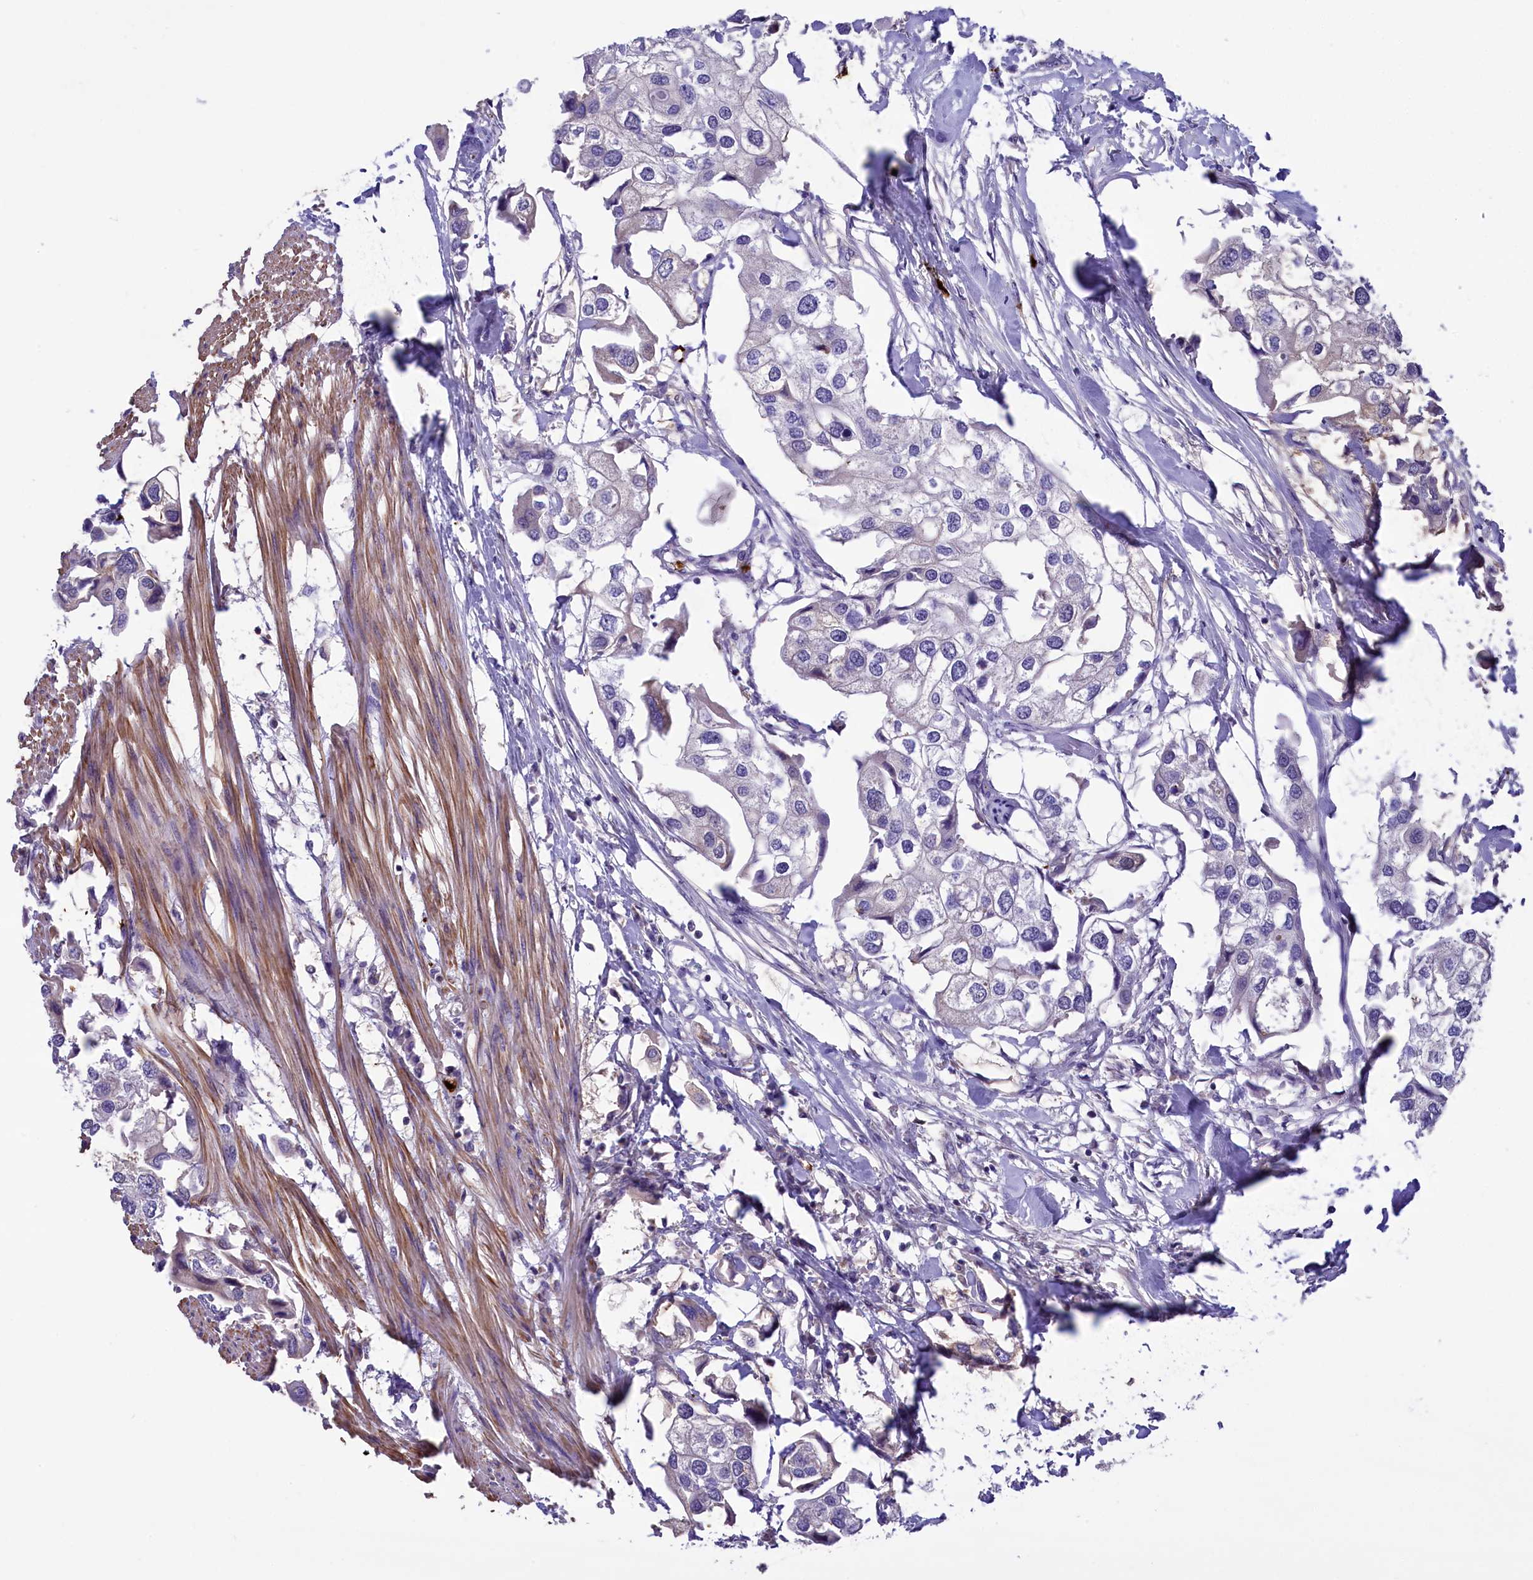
{"staining": {"intensity": "negative", "quantity": "none", "location": "none"}, "tissue": "urothelial cancer", "cell_type": "Tumor cells", "image_type": "cancer", "snomed": [{"axis": "morphology", "description": "Urothelial carcinoma, High grade"}, {"axis": "topography", "description": "Urinary bladder"}], "caption": "Photomicrograph shows no significant protein positivity in tumor cells of urothelial cancer. The staining is performed using DAB (3,3'-diaminobenzidine) brown chromogen with nuclei counter-stained in using hematoxylin.", "gene": "HEATR3", "patient": {"sex": "male", "age": 64}}